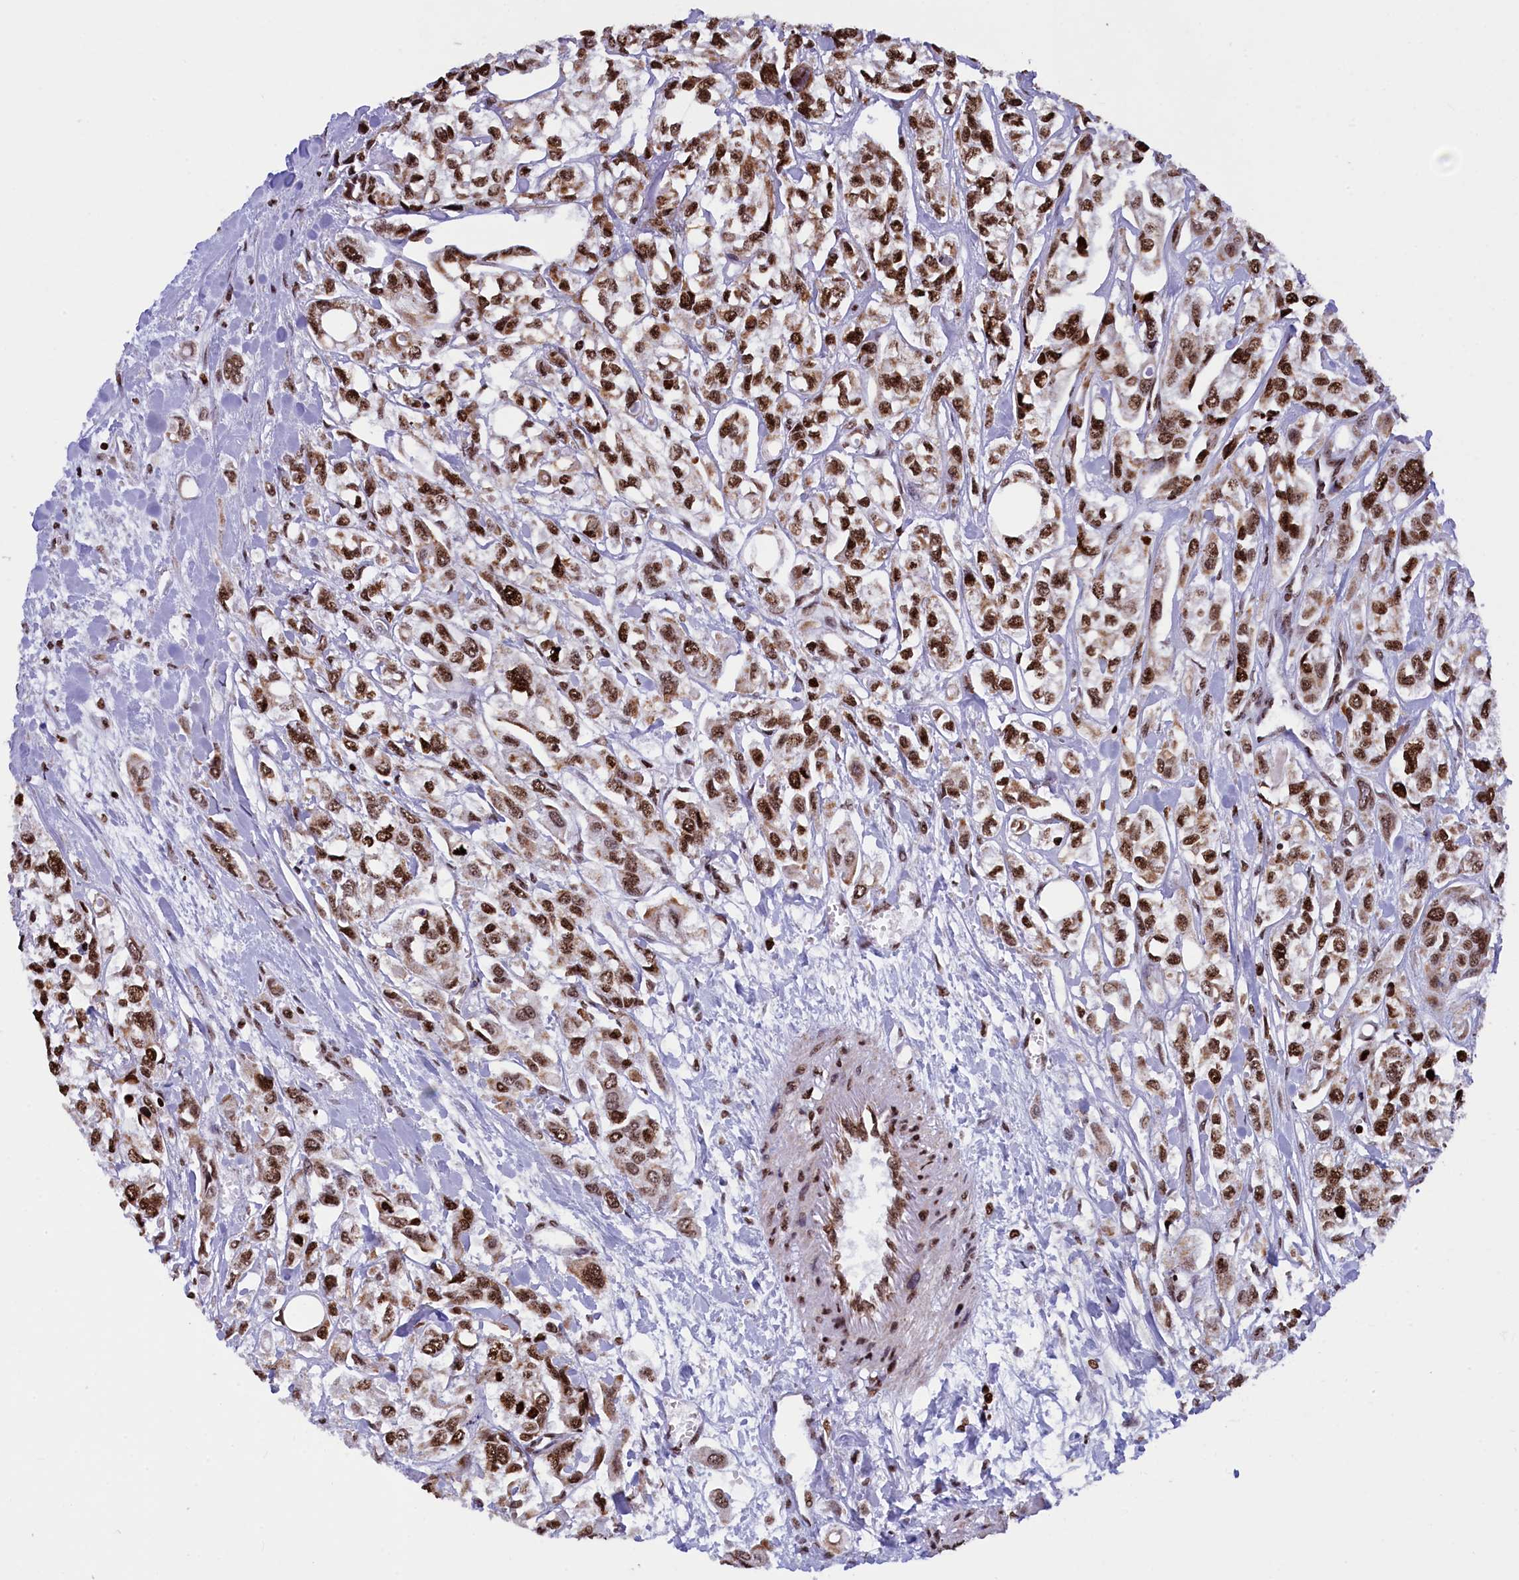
{"staining": {"intensity": "strong", "quantity": ">75%", "location": "nuclear"}, "tissue": "urothelial cancer", "cell_type": "Tumor cells", "image_type": "cancer", "snomed": [{"axis": "morphology", "description": "Urothelial carcinoma, High grade"}, {"axis": "topography", "description": "Urinary bladder"}], "caption": "Strong nuclear protein expression is present in approximately >75% of tumor cells in urothelial cancer.", "gene": "TIMM29", "patient": {"sex": "male", "age": 67}}